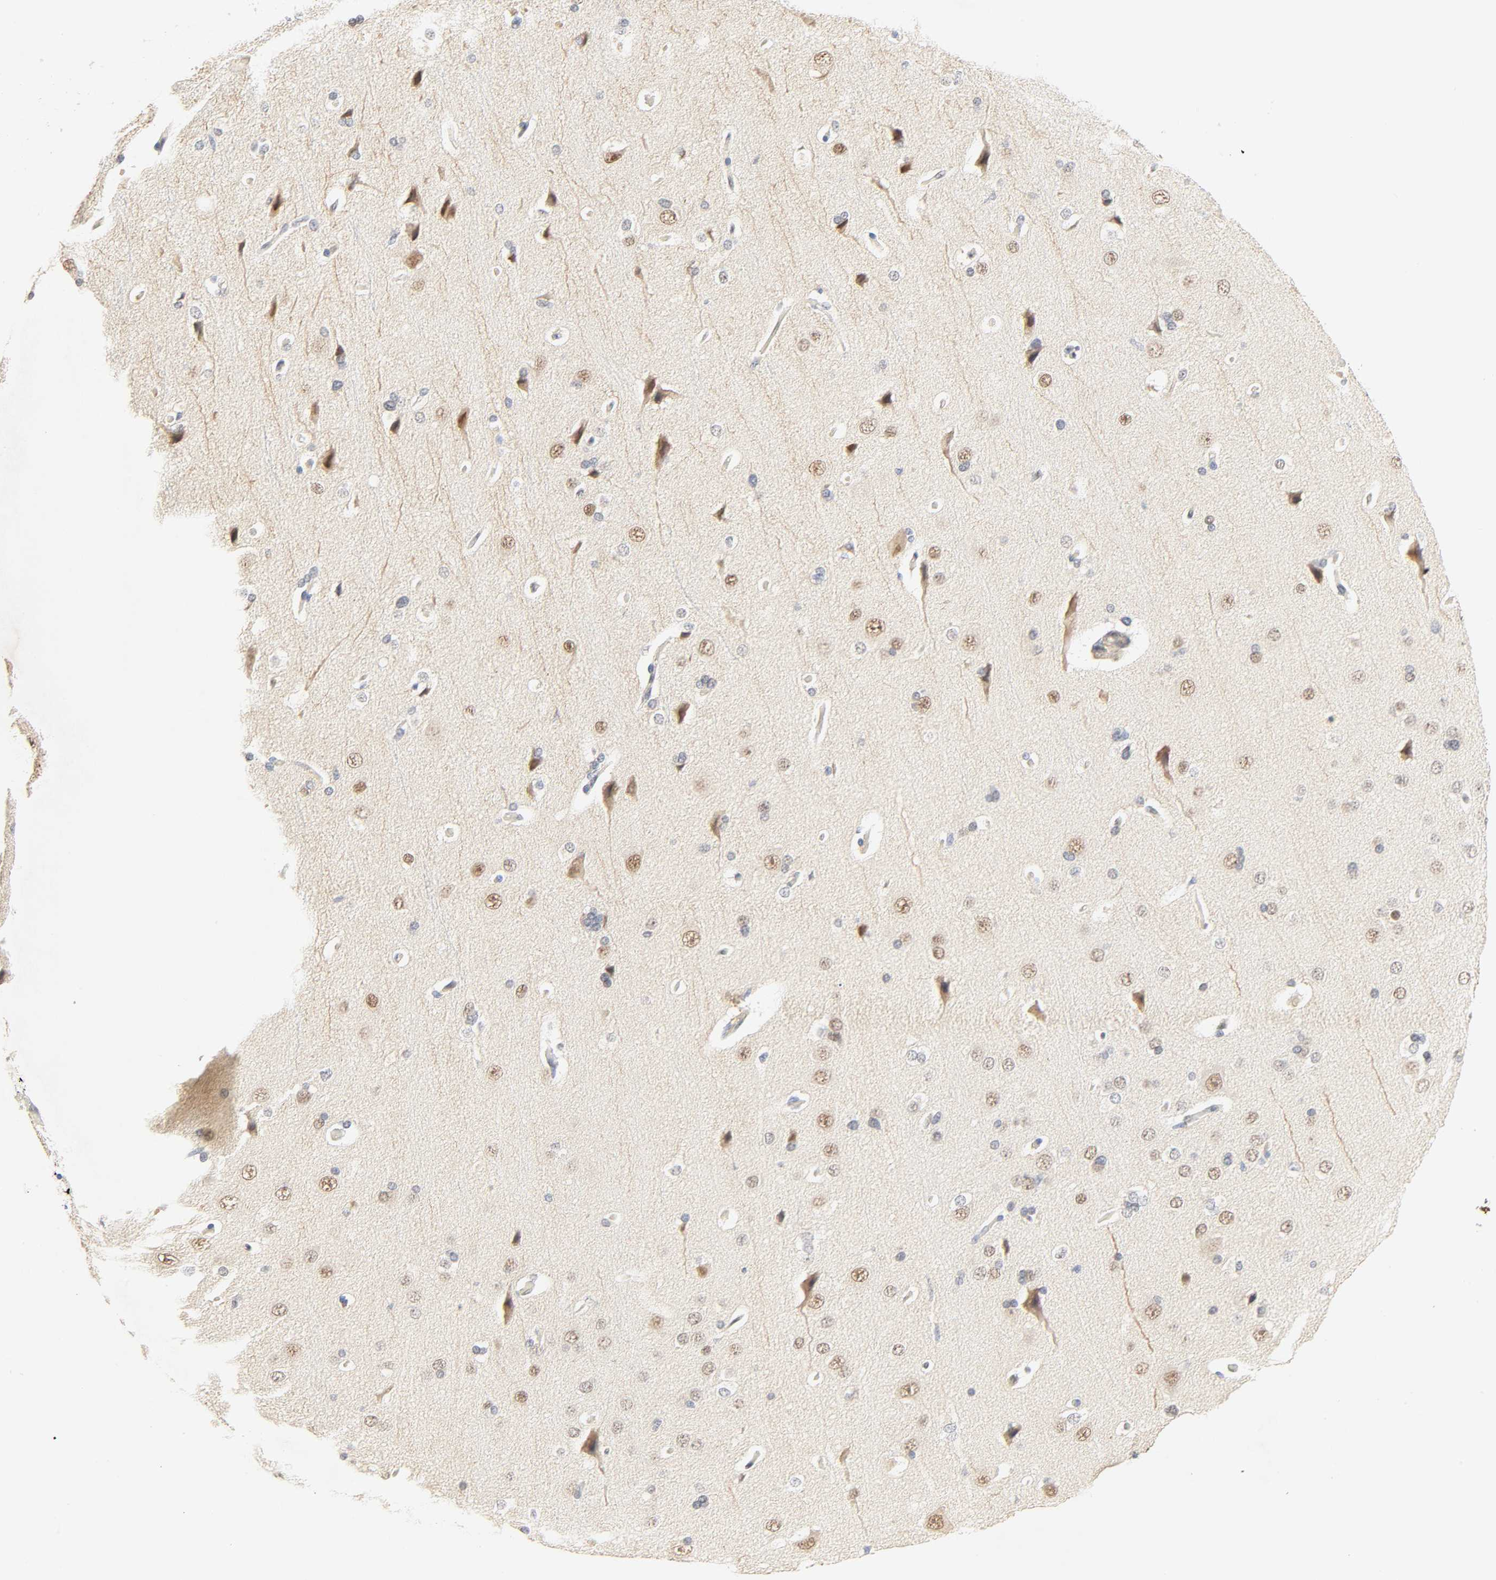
{"staining": {"intensity": "moderate", "quantity": "25%-75%", "location": "cytoplasmic/membranous"}, "tissue": "cerebral cortex", "cell_type": "Endothelial cells", "image_type": "normal", "snomed": [{"axis": "morphology", "description": "Normal tissue, NOS"}, {"axis": "topography", "description": "Cerebral cortex"}], "caption": "Immunohistochemistry image of normal cerebral cortex: human cerebral cortex stained using immunohistochemistry (IHC) demonstrates medium levels of moderate protein expression localized specifically in the cytoplasmic/membranous of endothelial cells, appearing as a cytoplasmic/membranous brown color.", "gene": "BORCS8", "patient": {"sex": "male", "age": 62}}